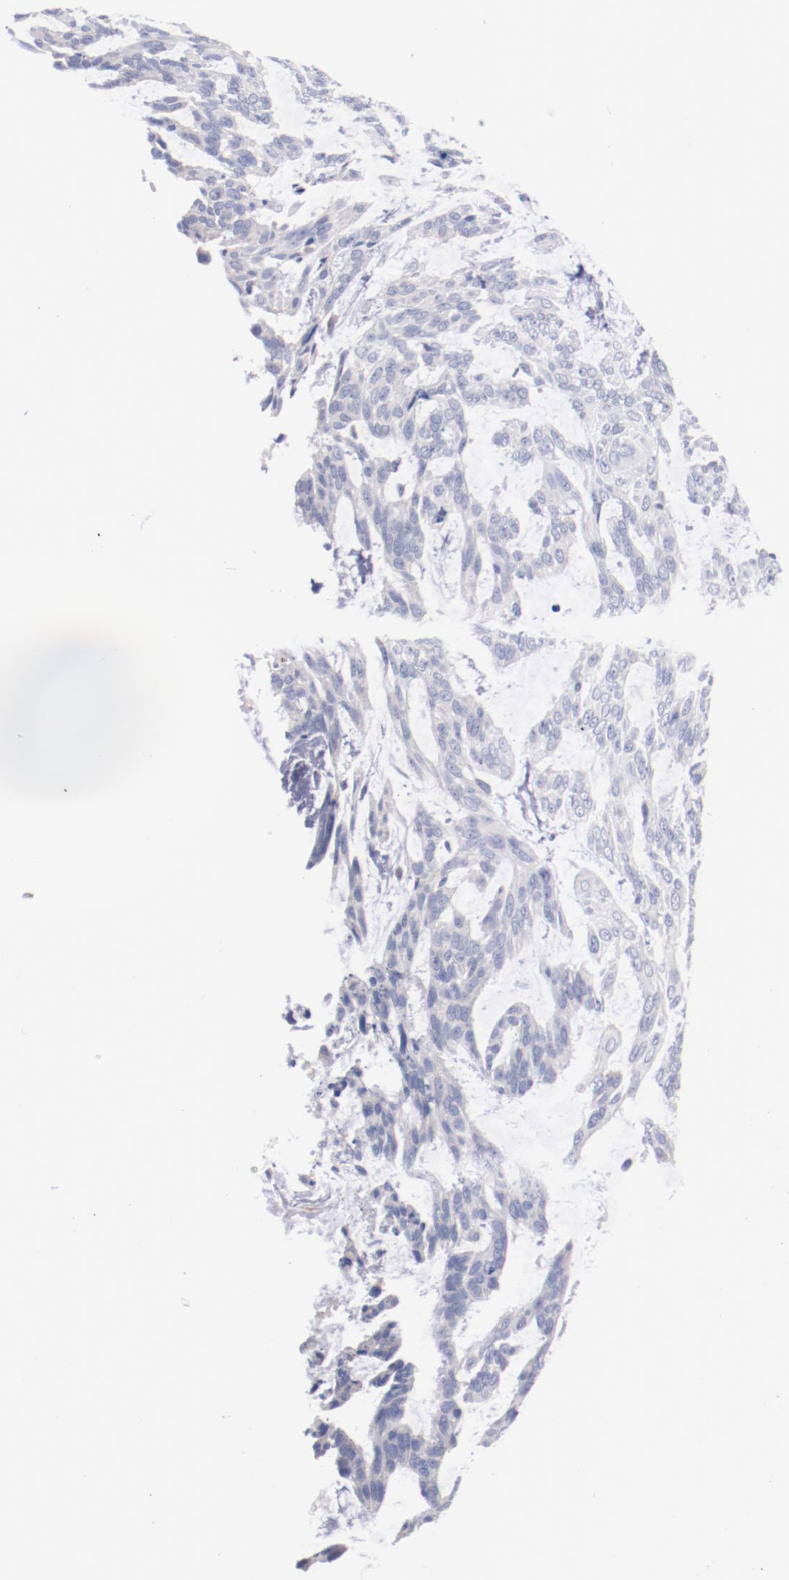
{"staining": {"intensity": "negative", "quantity": "none", "location": "none"}, "tissue": "skin cancer", "cell_type": "Tumor cells", "image_type": "cancer", "snomed": [{"axis": "morphology", "description": "Normal tissue, NOS"}, {"axis": "morphology", "description": "Basal cell carcinoma"}, {"axis": "topography", "description": "Skin"}], "caption": "Tumor cells show no significant positivity in skin basal cell carcinoma.", "gene": "CNTNAP2", "patient": {"sex": "female", "age": 71}}